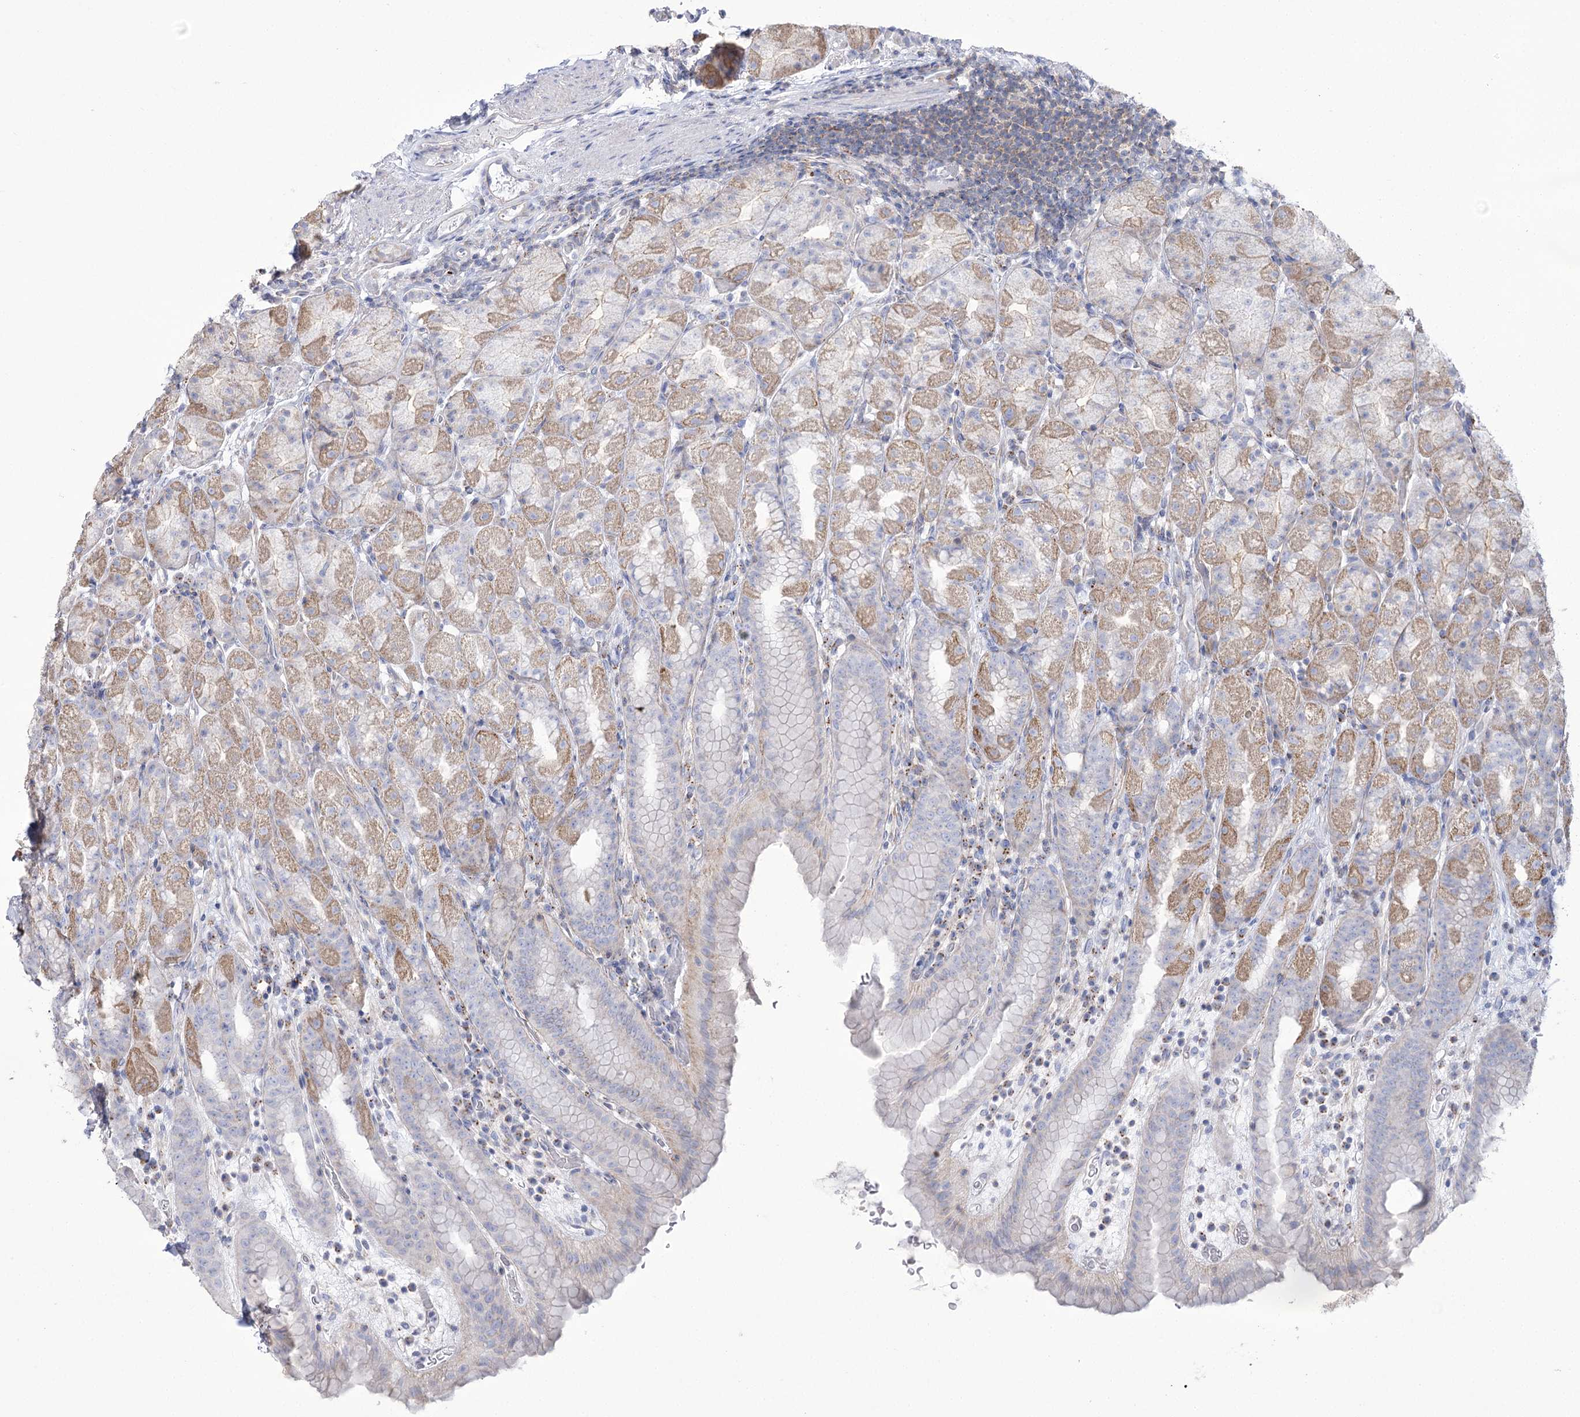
{"staining": {"intensity": "moderate", "quantity": "<25%", "location": "cytoplasmic/membranous"}, "tissue": "stomach", "cell_type": "Glandular cells", "image_type": "normal", "snomed": [{"axis": "morphology", "description": "Normal tissue, NOS"}, {"axis": "topography", "description": "Stomach, upper"}], "caption": "Moderate cytoplasmic/membranous positivity for a protein is identified in approximately <25% of glandular cells of unremarkable stomach using immunohistochemistry.", "gene": "FAM216A", "patient": {"sex": "male", "age": 68}}